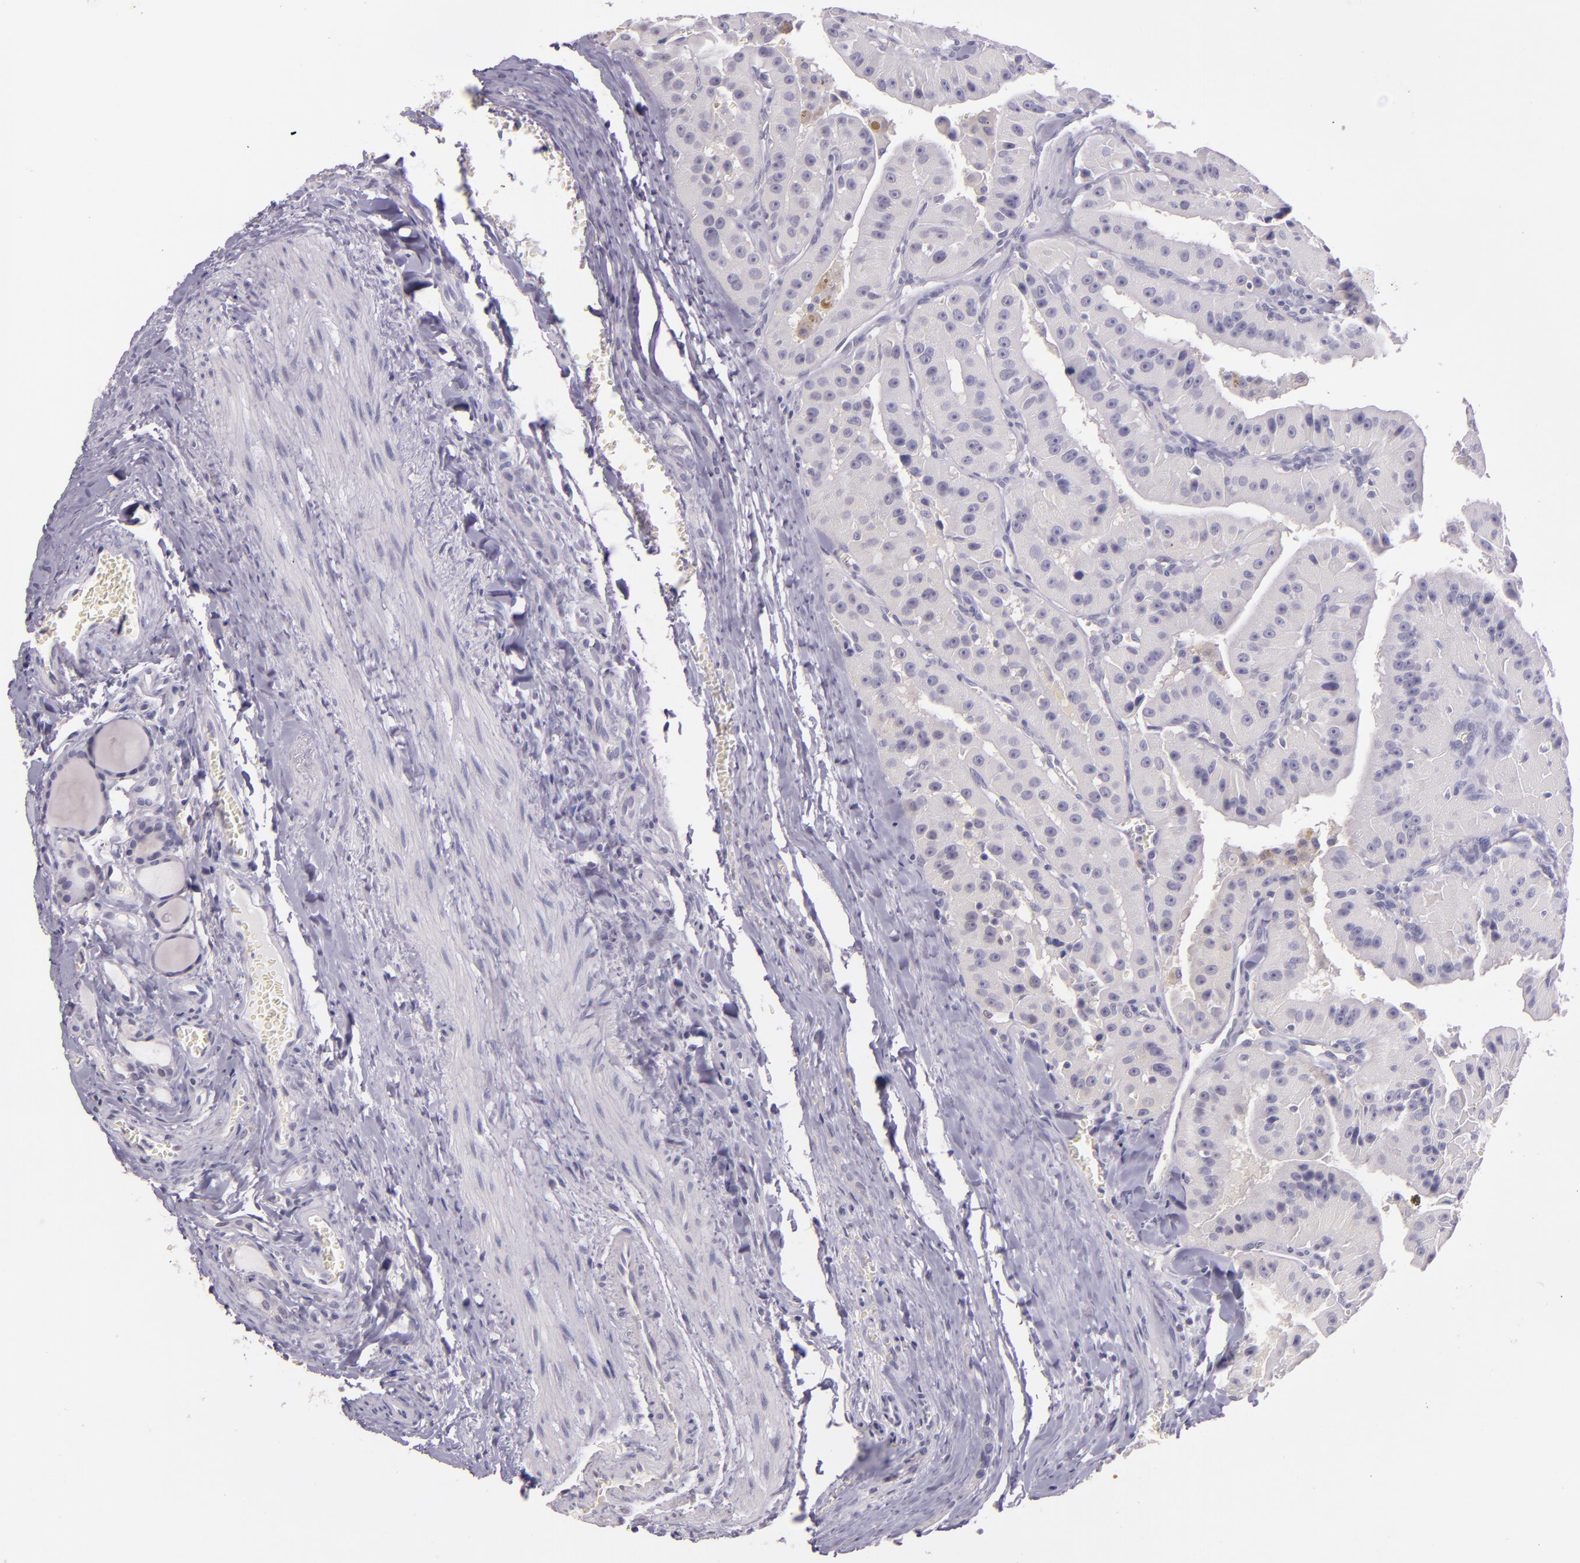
{"staining": {"intensity": "negative", "quantity": "none", "location": "none"}, "tissue": "thyroid cancer", "cell_type": "Tumor cells", "image_type": "cancer", "snomed": [{"axis": "morphology", "description": "Carcinoma, NOS"}, {"axis": "topography", "description": "Thyroid gland"}], "caption": "DAB immunohistochemical staining of thyroid cancer reveals no significant positivity in tumor cells.", "gene": "HSPA8", "patient": {"sex": "male", "age": 76}}